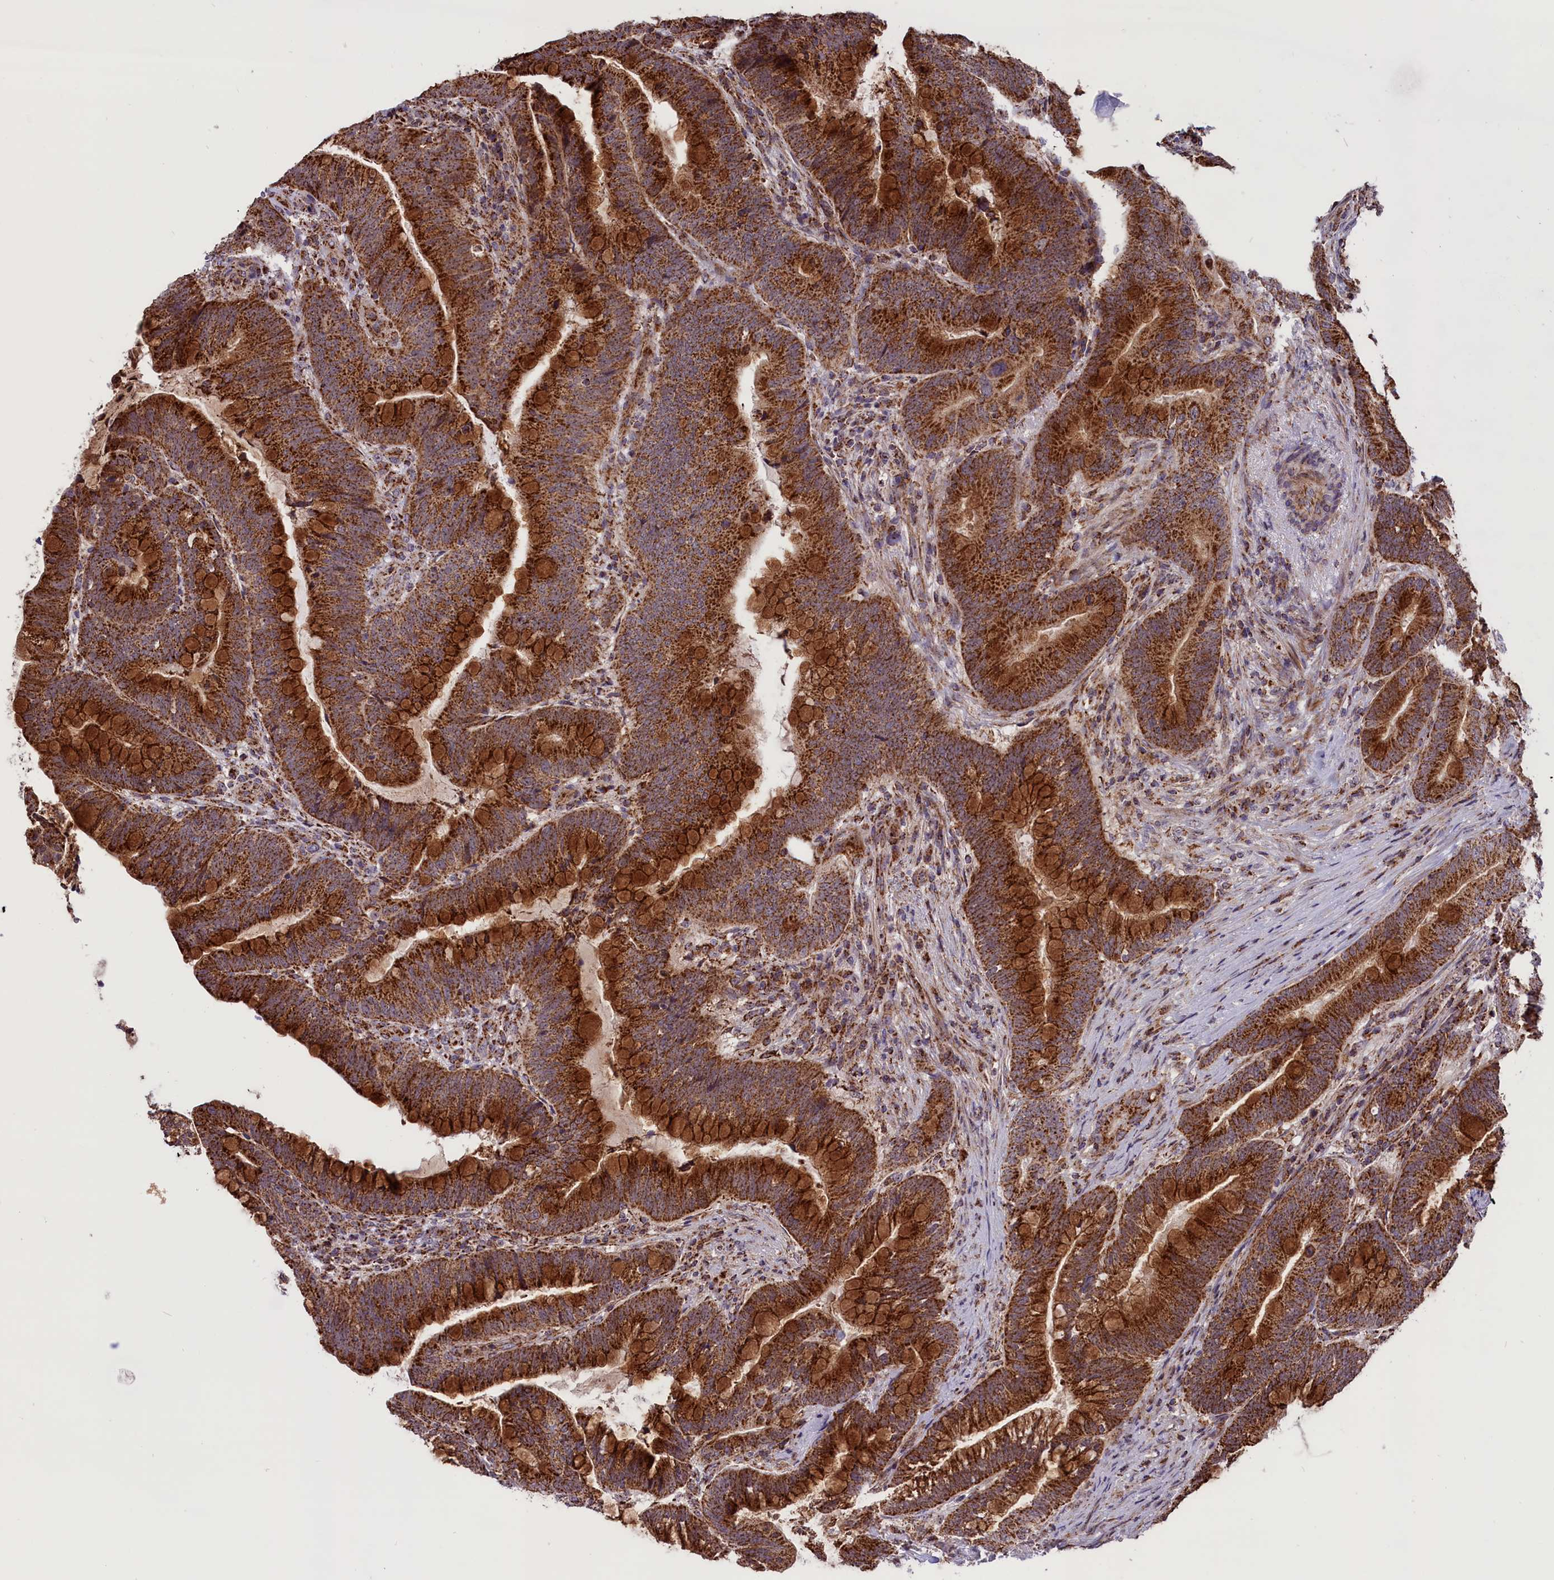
{"staining": {"intensity": "strong", "quantity": ">75%", "location": "cytoplasmic/membranous"}, "tissue": "colorectal cancer", "cell_type": "Tumor cells", "image_type": "cancer", "snomed": [{"axis": "morphology", "description": "Adenocarcinoma, NOS"}, {"axis": "topography", "description": "Colon"}], "caption": "Adenocarcinoma (colorectal) stained with a brown dye shows strong cytoplasmic/membranous positive staining in about >75% of tumor cells.", "gene": "GLRX5", "patient": {"sex": "female", "age": 66}}